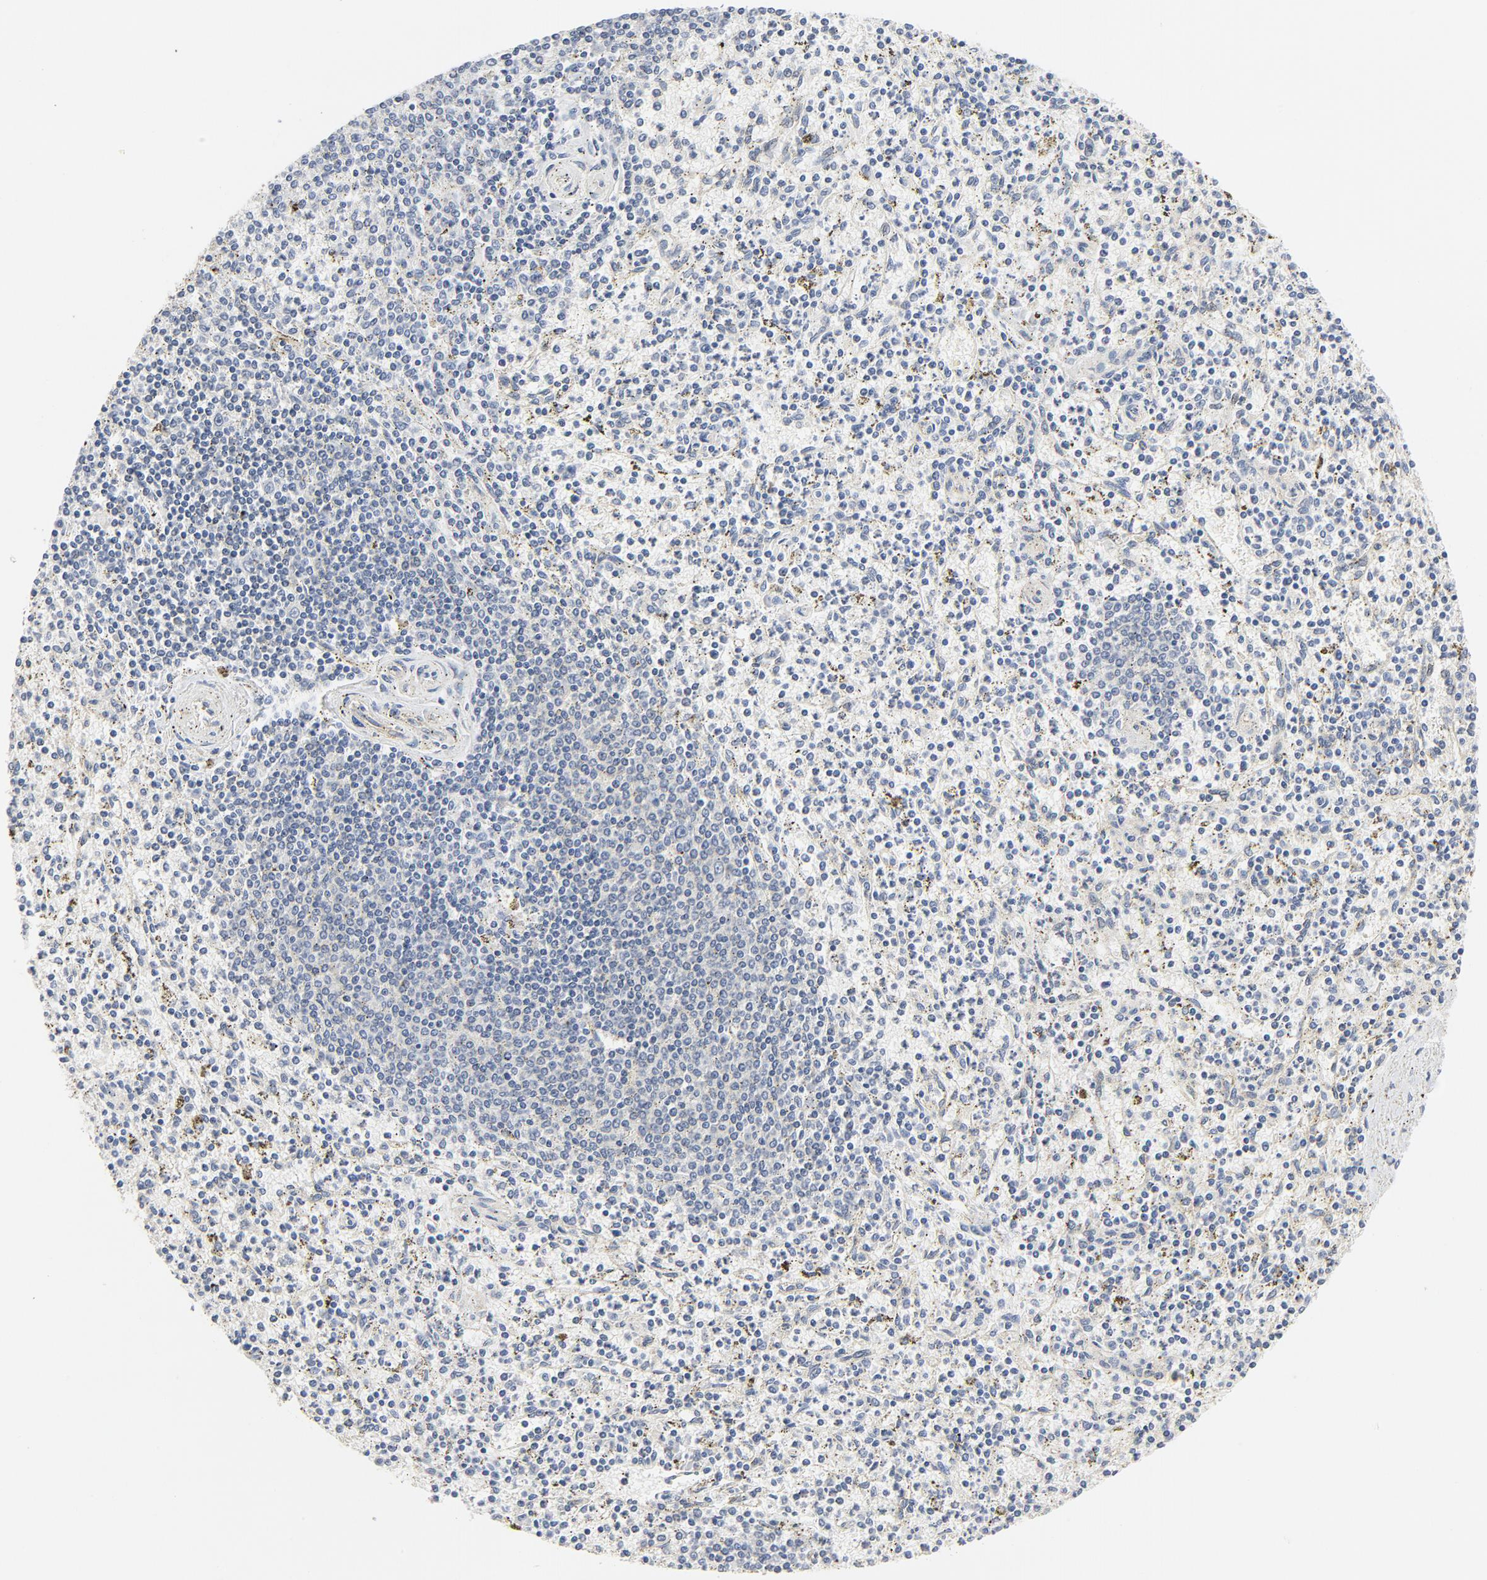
{"staining": {"intensity": "weak", "quantity": ">75%", "location": "cytoplasmic/membranous"}, "tissue": "spleen", "cell_type": "Cells in red pulp", "image_type": "normal", "snomed": [{"axis": "morphology", "description": "Normal tissue, NOS"}, {"axis": "topography", "description": "Spleen"}], "caption": "A high-resolution histopathology image shows immunohistochemistry staining of normal spleen, which exhibits weak cytoplasmic/membranous staining in approximately >75% of cells in red pulp.", "gene": "MAP2K7", "patient": {"sex": "male", "age": 72}}